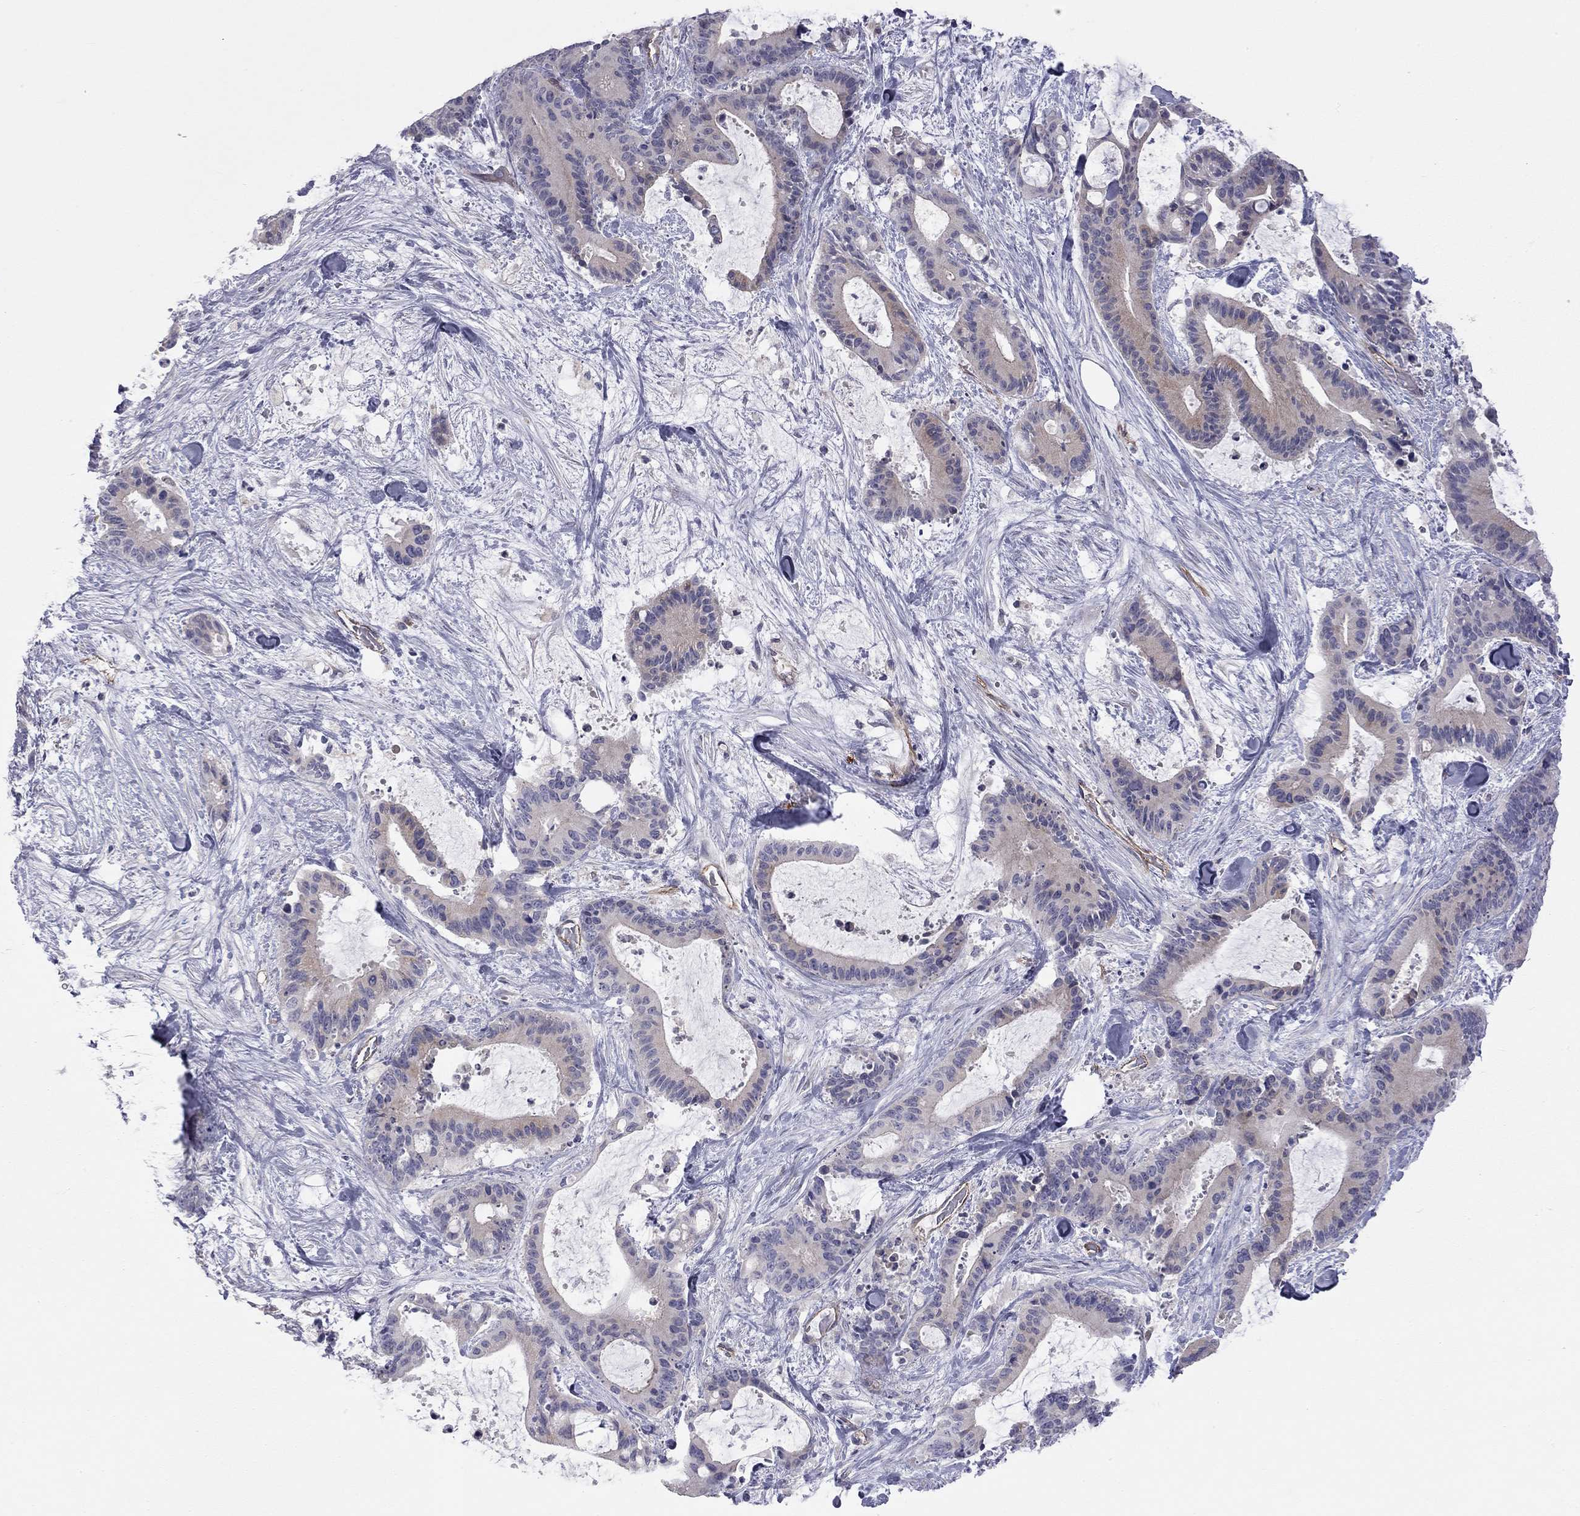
{"staining": {"intensity": "negative", "quantity": "none", "location": "none"}, "tissue": "liver cancer", "cell_type": "Tumor cells", "image_type": "cancer", "snomed": [{"axis": "morphology", "description": "Cholangiocarcinoma"}, {"axis": "topography", "description": "Liver"}], "caption": "Micrograph shows no protein expression in tumor cells of liver cancer (cholangiocarcinoma) tissue. The staining was performed using DAB (3,3'-diaminobenzidine) to visualize the protein expression in brown, while the nuclei were stained in blue with hematoxylin (Magnification: 20x).", "gene": "GPRC5B", "patient": {"sex": "female", "age": 73}}